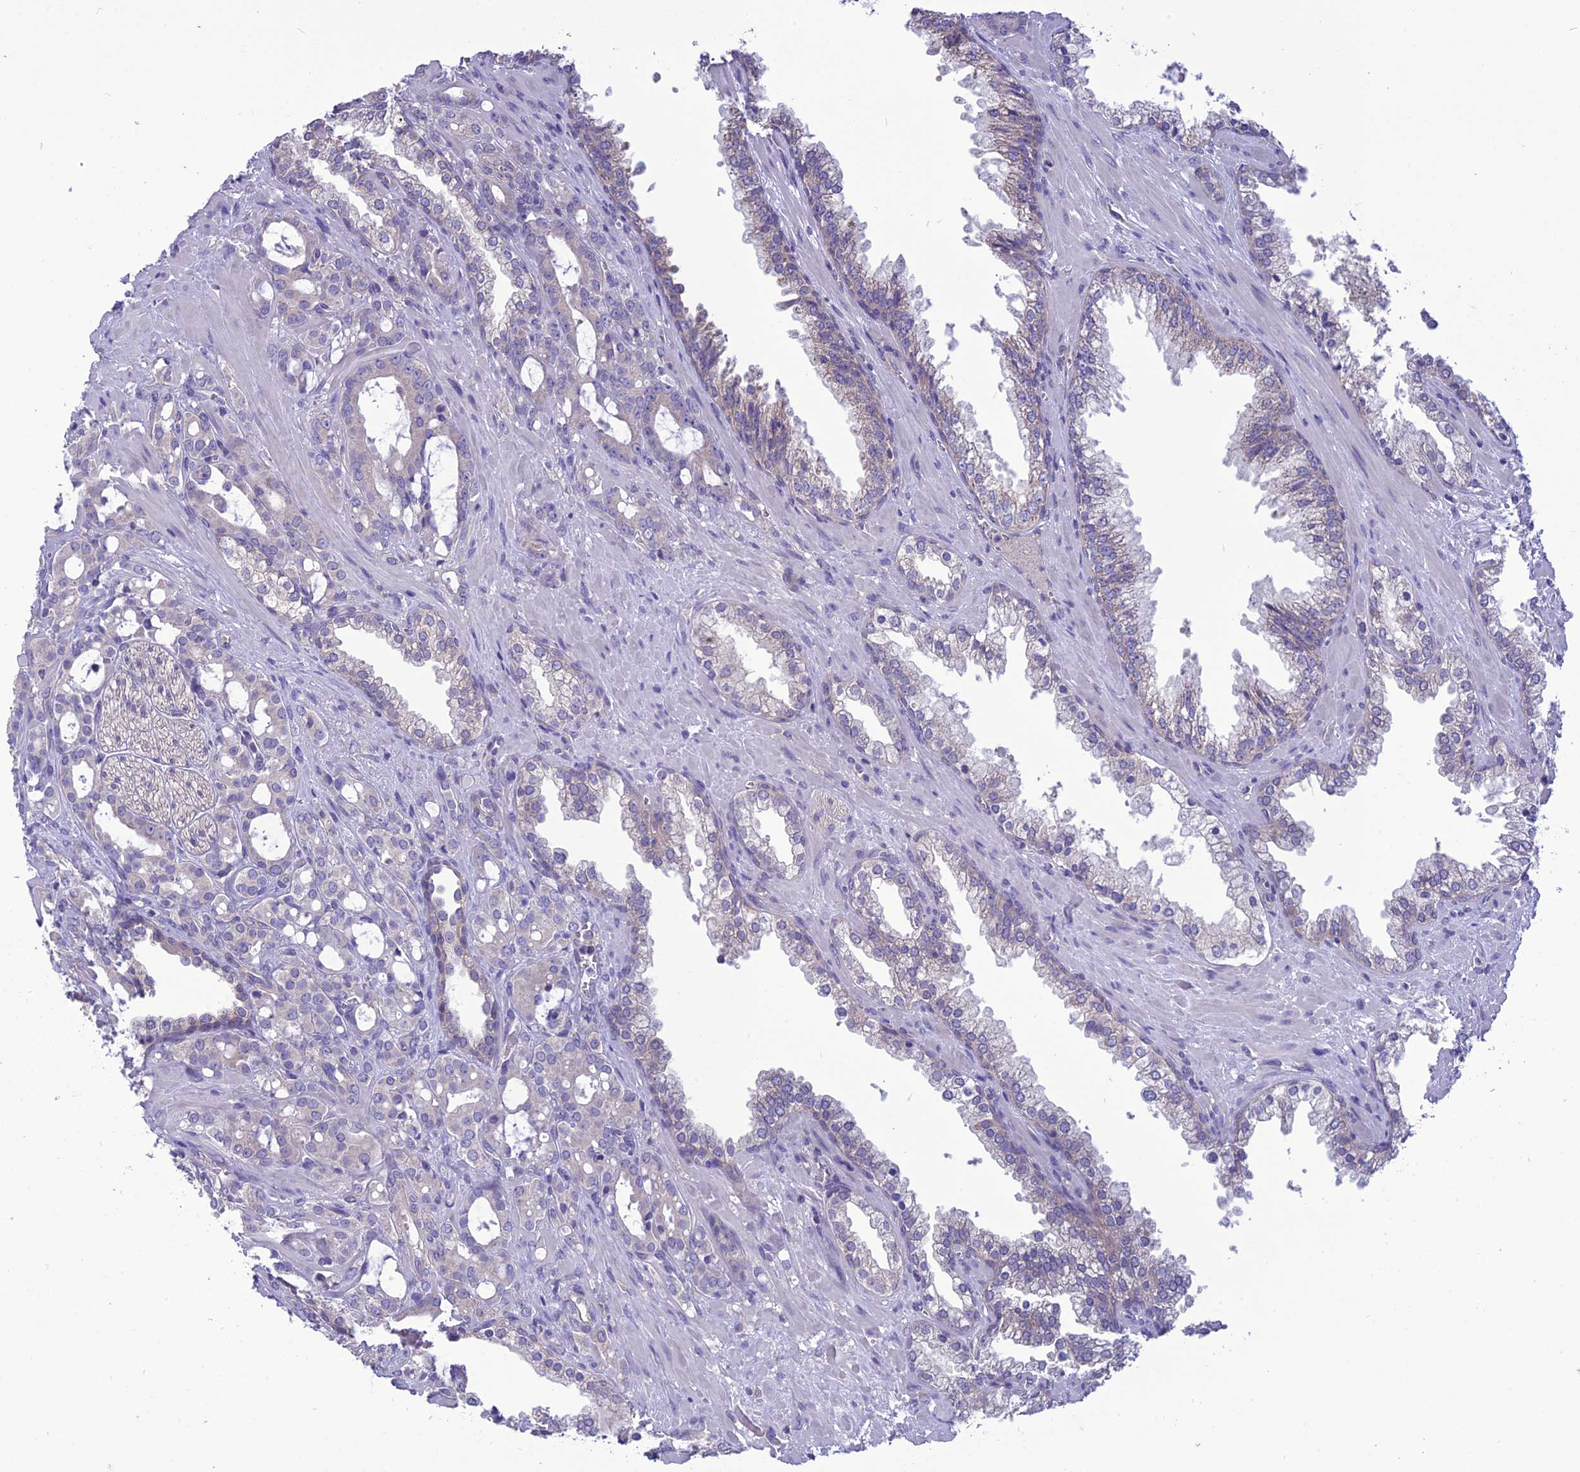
{"staining": {"intensity": "negative", "quantity": "none", "location": "none"}, "tissue": "prostate cancer", "cell_type": "Tumor cells", "image_type": "cancer", "snomed": [{"axis": "morphology", "description": "Adenocarcinoma, High grade"}, {"axis": "topography", "description": "Prostate"}], "caption": "Tumor cells are negative for brown protein staining in prostate high-grade adenocarcinoma. (Stains: DAB (3,3'-diaminobenzidine) immunohistochemistry (IHC) with hematoxylin counter stain, Microscopy: brightfield microscopy at high magnification).", "gene": "PSMF1", "patient": {"sex": "male", "age": 72}}